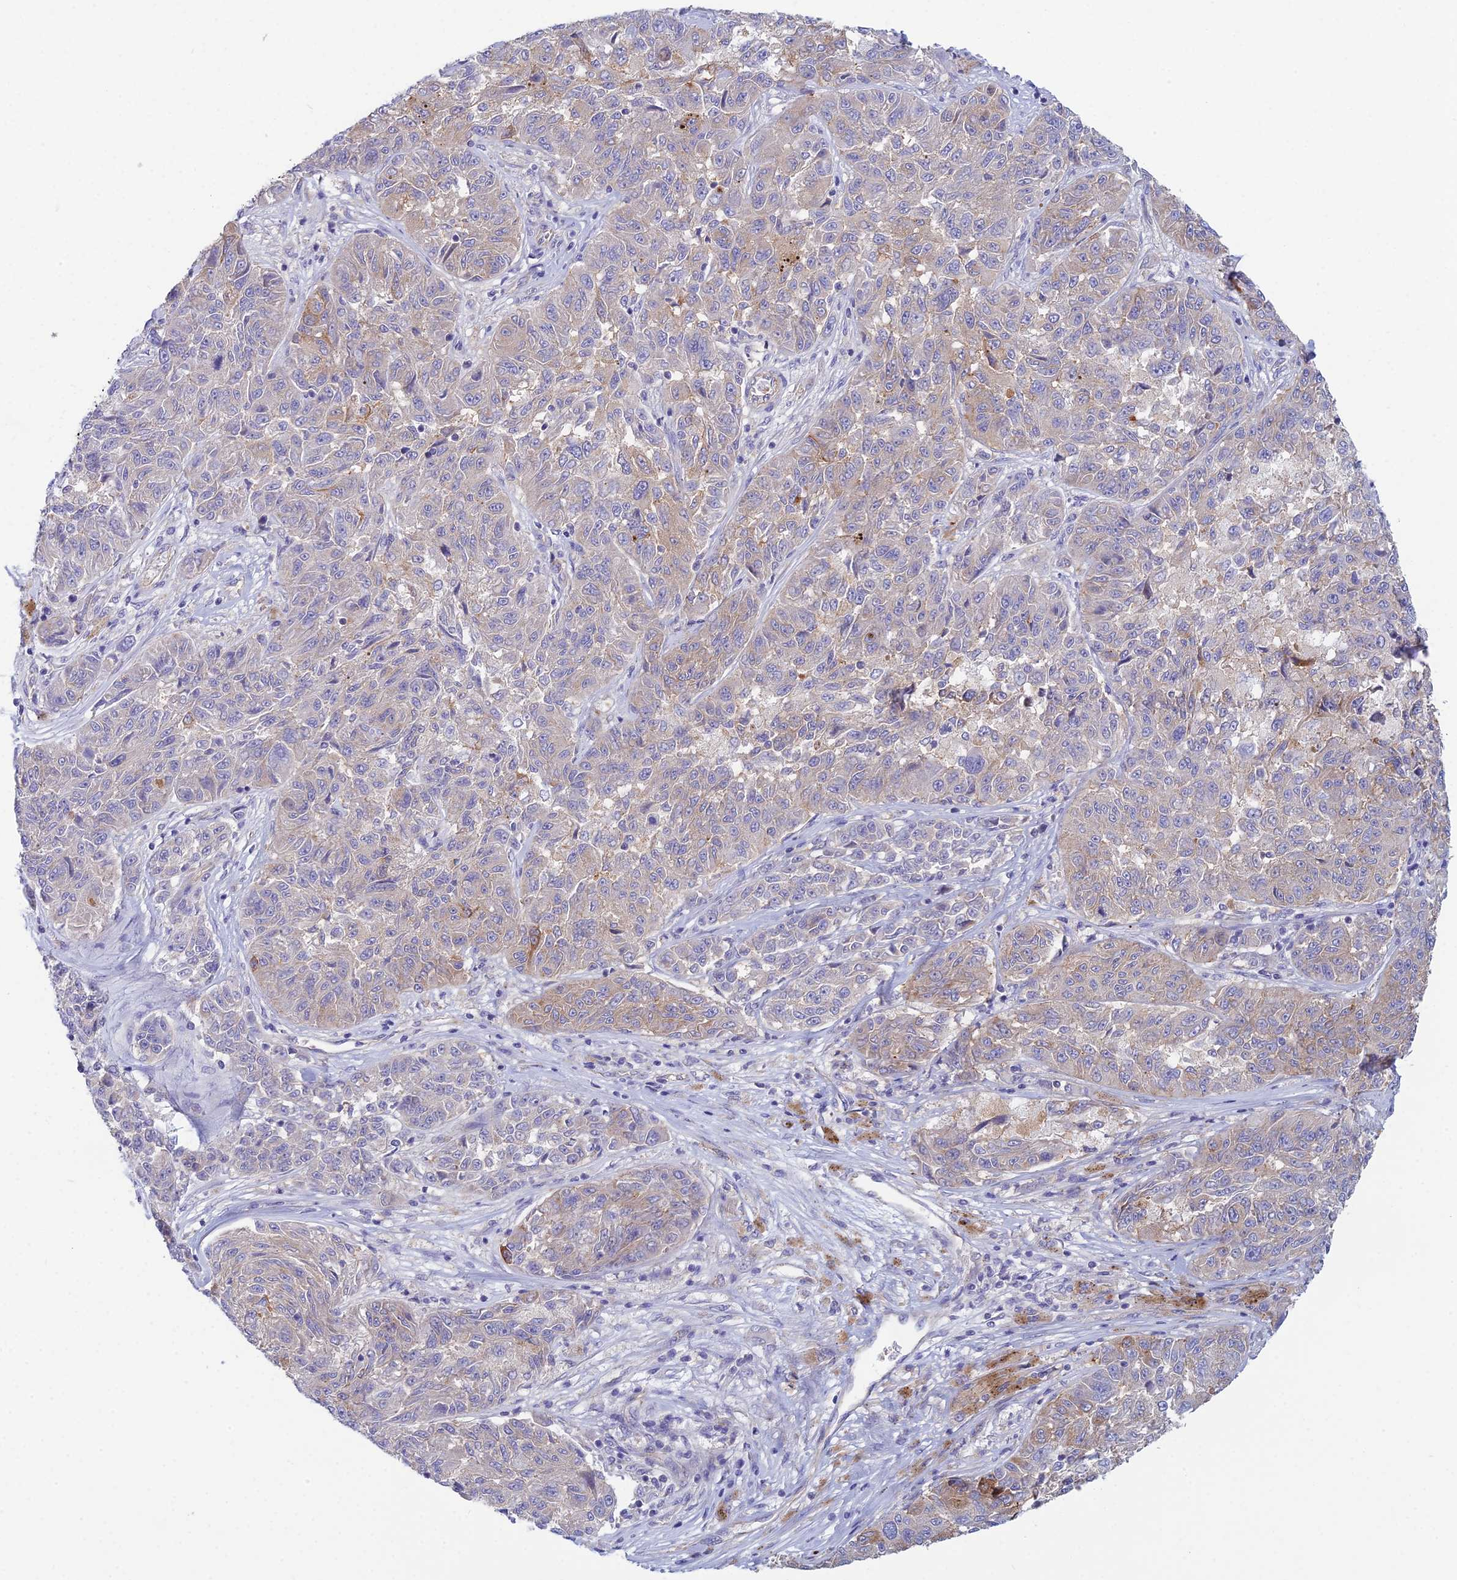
{"staining": {"intensity": "weak", "quantity": "<25%", "location": "cytoplasmic/membranous"}, "tissue": "melanoma", "cell_type": "Tumor cells", "image_type": "cancer", "snomed": [{"axis": "morphology", "description": "Malignant melanoma, NOS"}, {"axis": "topography", "description": "Skin"}], "caption": "Tumor cells are negative for brown protein staining in melanoma. (DAB (3,3'-diaminobenzidine) immunohistochemistry visualized using brightfield microscopy, high magnification).", "gene": "ZNF564", "patient": {"sex": "male", "age": 53}}